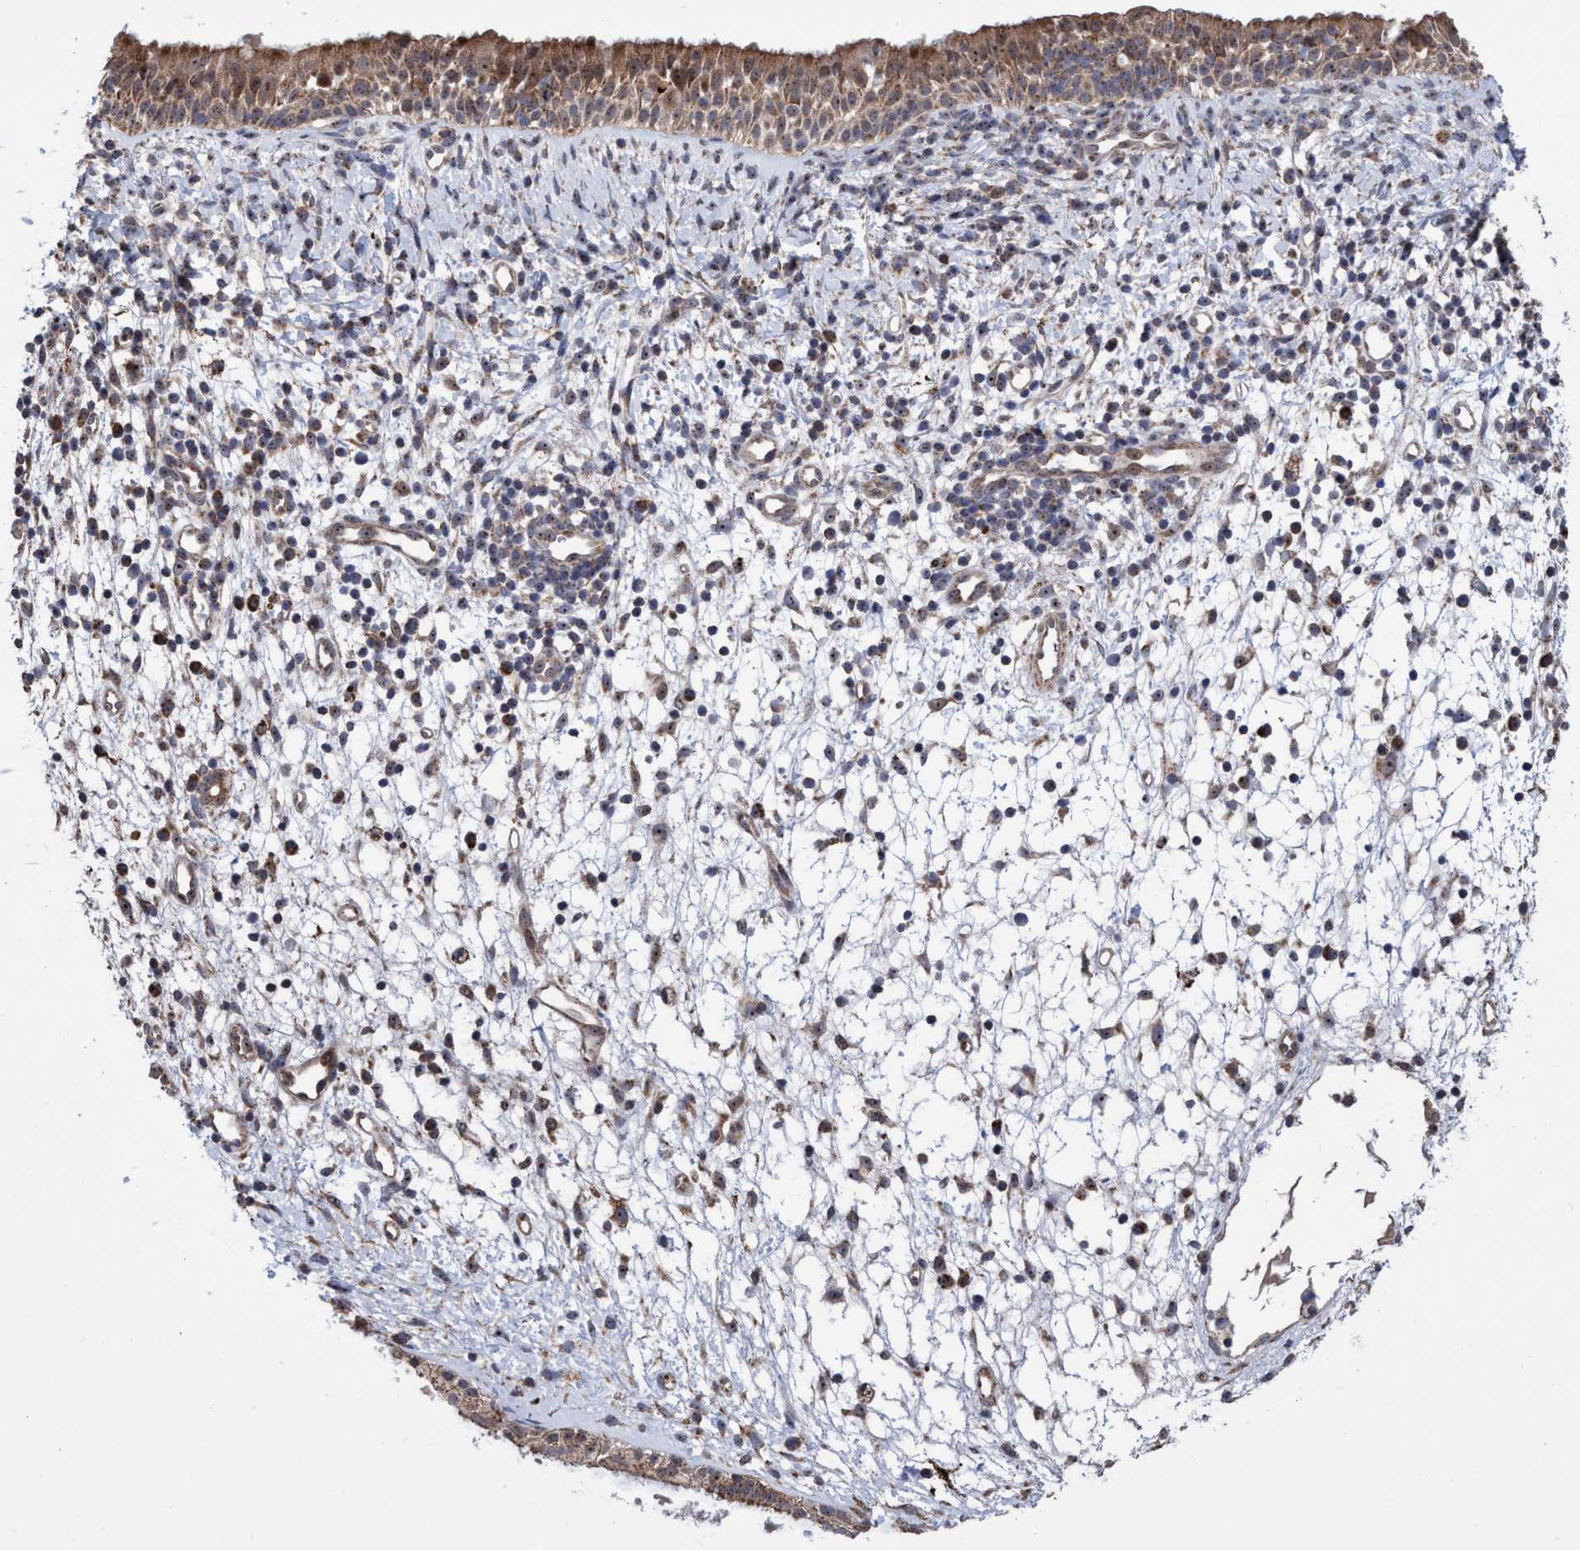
{"staining": {"intensity": "moderate", "quantity": ">75%", "location": "cytoplasmic/membranous,nuclear"}, "tissue": "nasopharynx", "cell_type": "Respiratory epithelial cells", "image_type": "normal", "snomed": [{"axis": "morphology", "description": "Normal tissue, NOS"}, {"axis": "topography", "description": "Nasopharynx"}], "caption": "Protein analysis of normal nasopharynx shows moderate cytoplasmic/membranous,nuclear expression in about >75% of respiratory epithelial cells.", "gene": "P2RY14", "patient": {"sex": "male", "age": 22}}